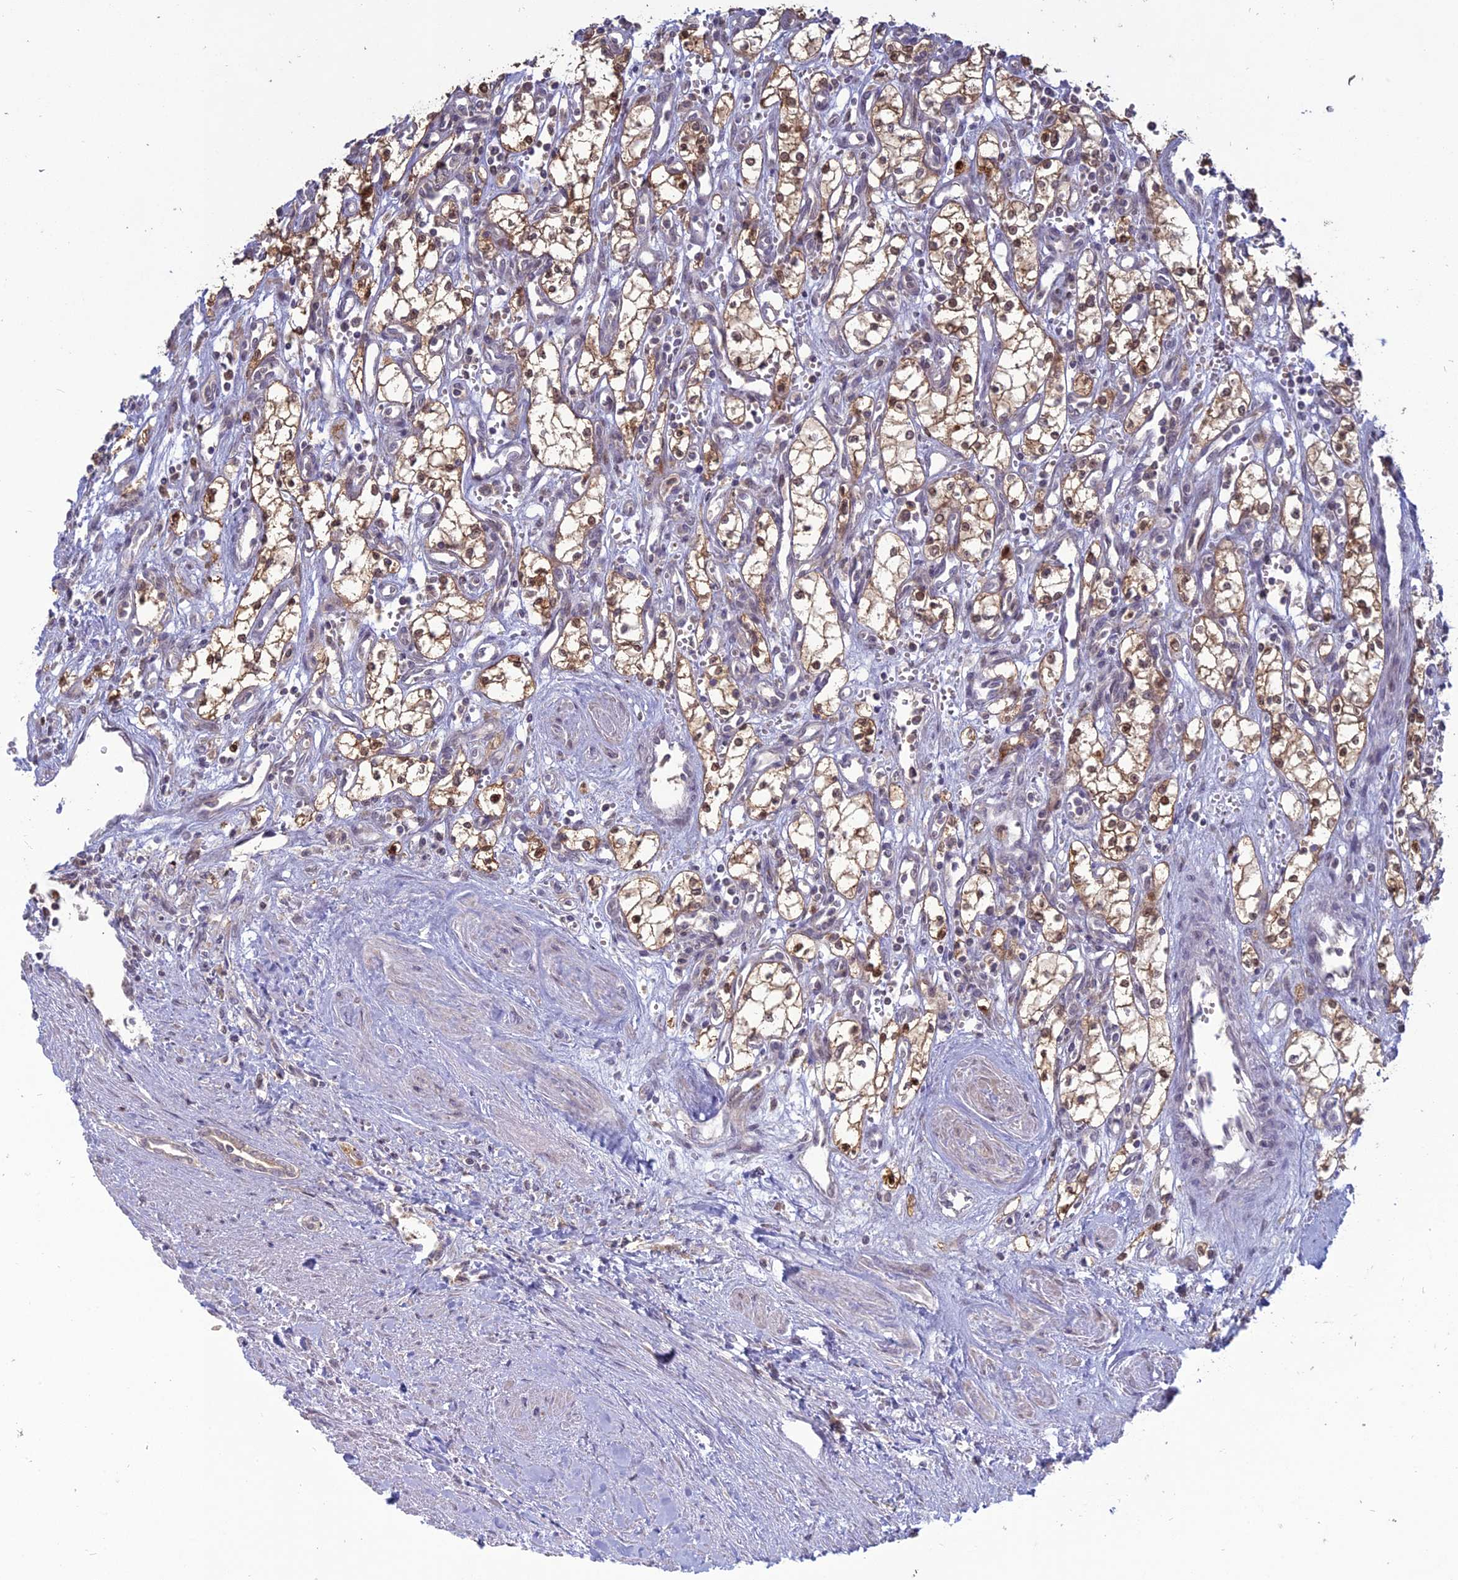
{"staining": {"intensity": "moderate", "quantity": ">75%", "location": "cytoplasmic/membranous,nuclear"}, "tissue": "renal cancer", "cell_type": "Tumor cells", "image_type": "cancer", "snomed": [{"axis": "morphology", "description": "Adenocarcinoma, NOS"}, {"axis": "topography", "description": "Kidney"}], "caption": "High-power microscopy captured an IHC histopathology image of renal cancer, revealing moderate cytoplasmic/membranous and nuclear staining in about >75% of tumor cells.", "gene": "TMEM208", "patient": {"sex": "male", "age": 59}}